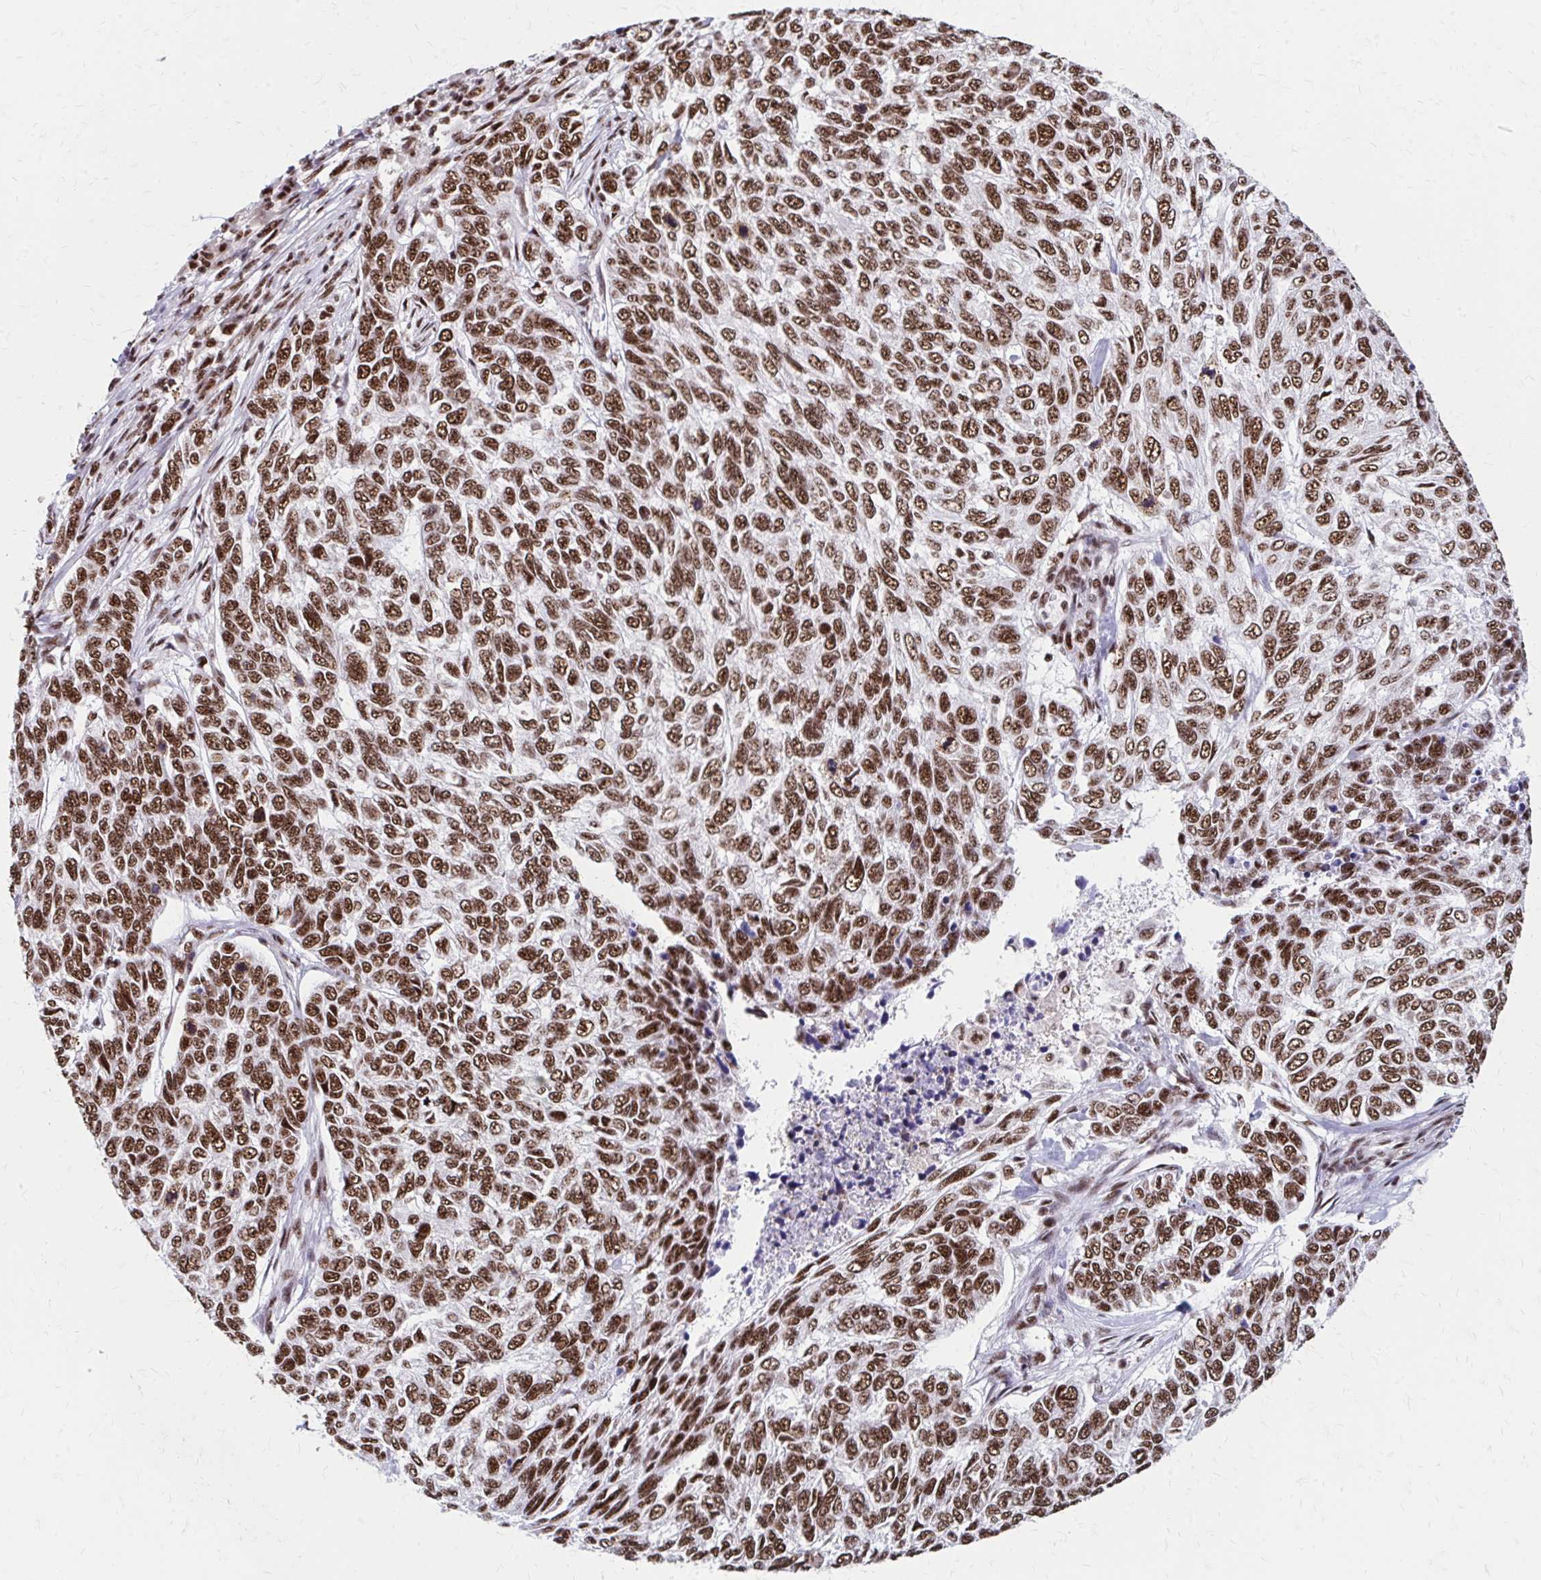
{"staining": {"intensity": "strong", "quantity": ">75%", "location": "nuclear"}, "tissue": "skin cancer", "cell_type": "Tumor cells", "image_type": "cancer", "snomed": [{"axis": "morphology", "description": "Basal cell carcinoma"}, {"axis": "topography", "description": "Skin"}], "caption": "This is a histology image of immunohistochemistry (IHC) staining of skin cancer (basal cell carcinoma), which shows strong expression in the nuclear of tumor cells.", "gene": "CNKSR3", "patient": {"sex": "female", "age": 65}}